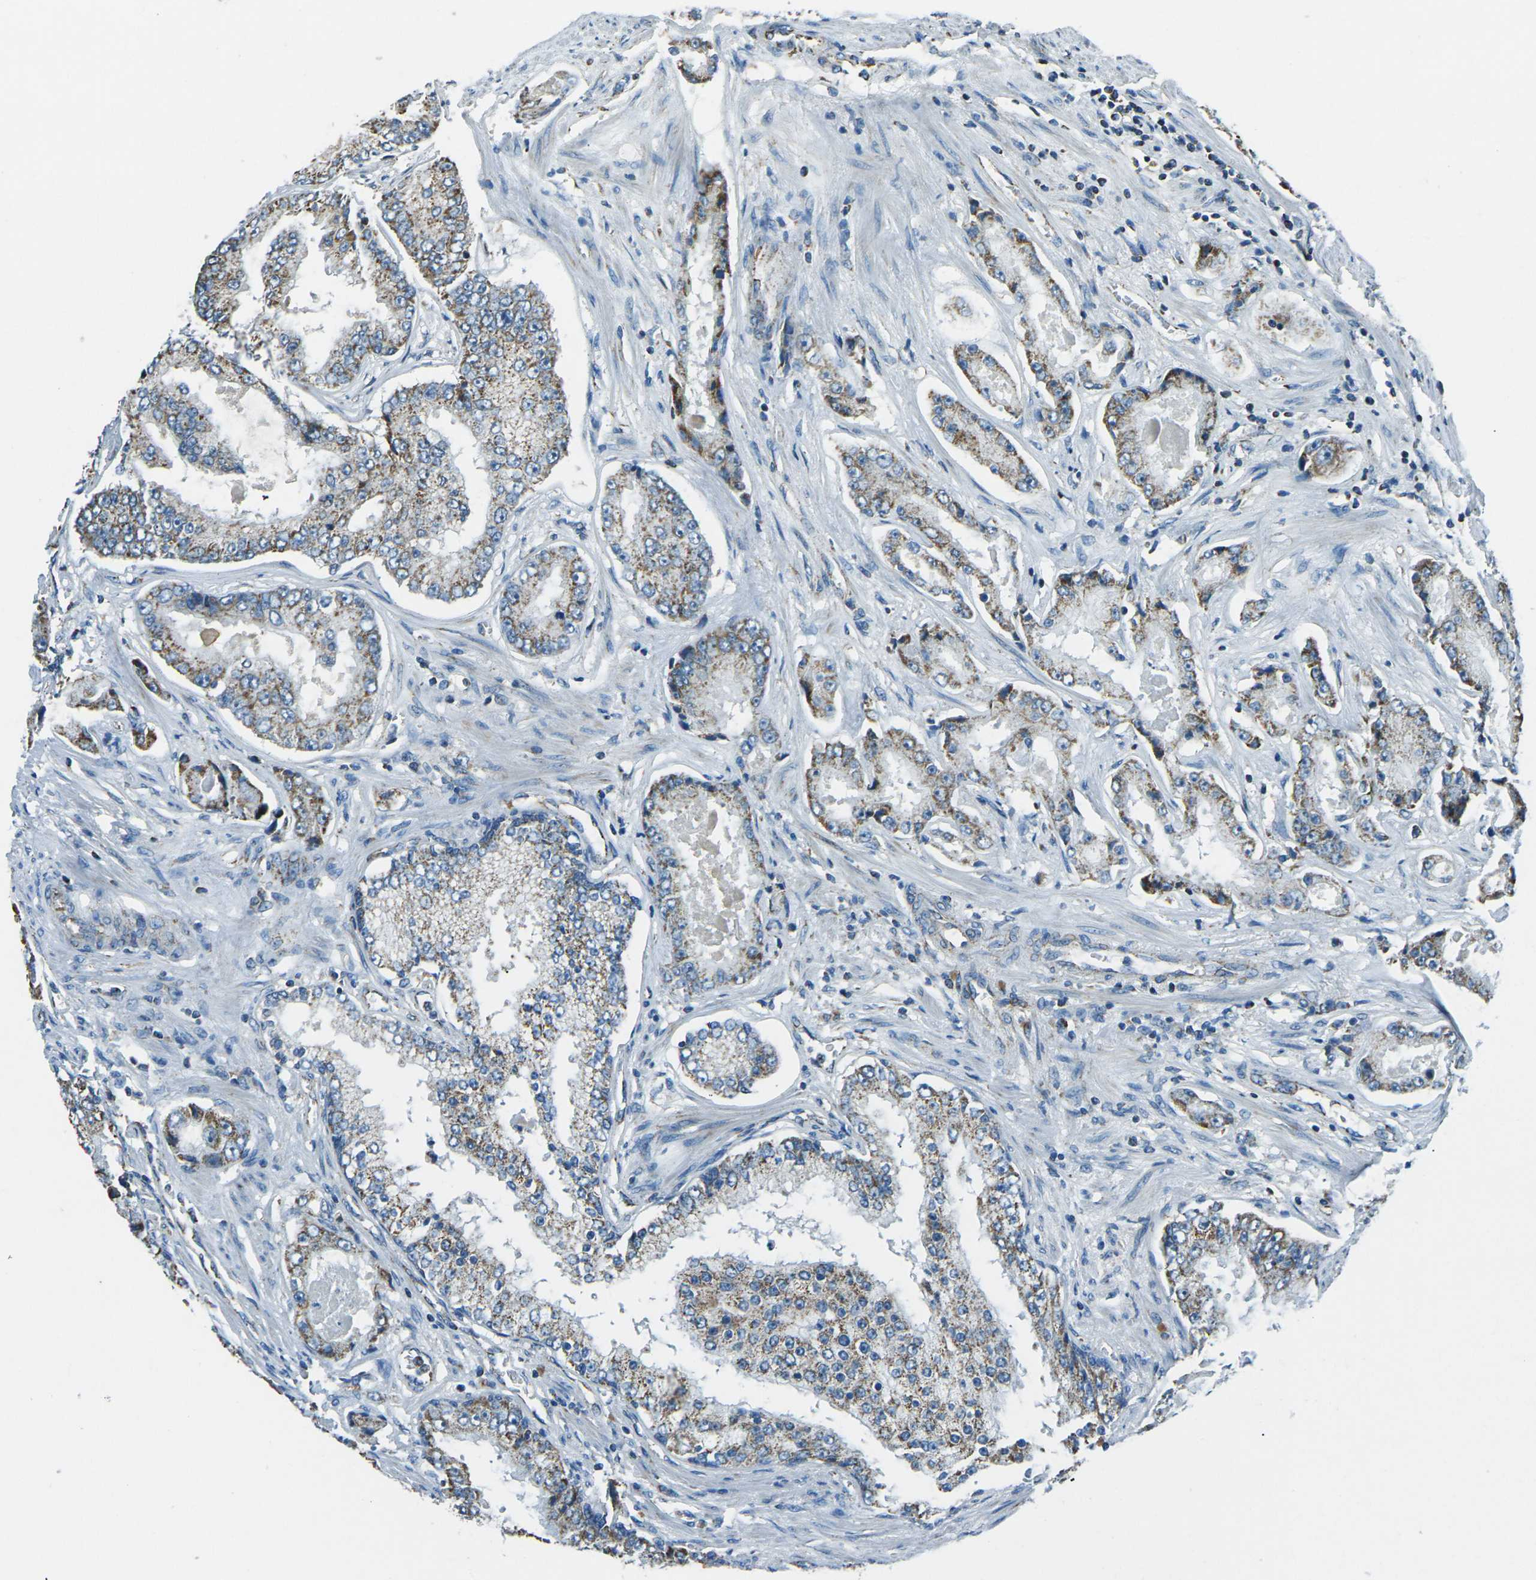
{"staining": {"intensity": "moderate", "quantity": ">75%", "location": "cytoplasmic/membranous"}, "tissue": "prostate cancer", "cell_type": "Tumor cells", "image_type": "cancer", "snomed": [{"axis": "morphology", "description": "Adenocarcinoma, High grade"}, {"axis": "topography", "description": "Prostate"}], "caption": "Immunohistochemistry image of neoplastic tissue: prostate adenocarcinoma (high-grade) stained using IHC exhibits medium levels of moderate protein expression localized specifically in the cytoplasmic/membranous of tumor cells, appearing as a cytoplasmic/membranous brown color.", "gene": "IRF3", "patient": {"sex": "male", "age": 73}}